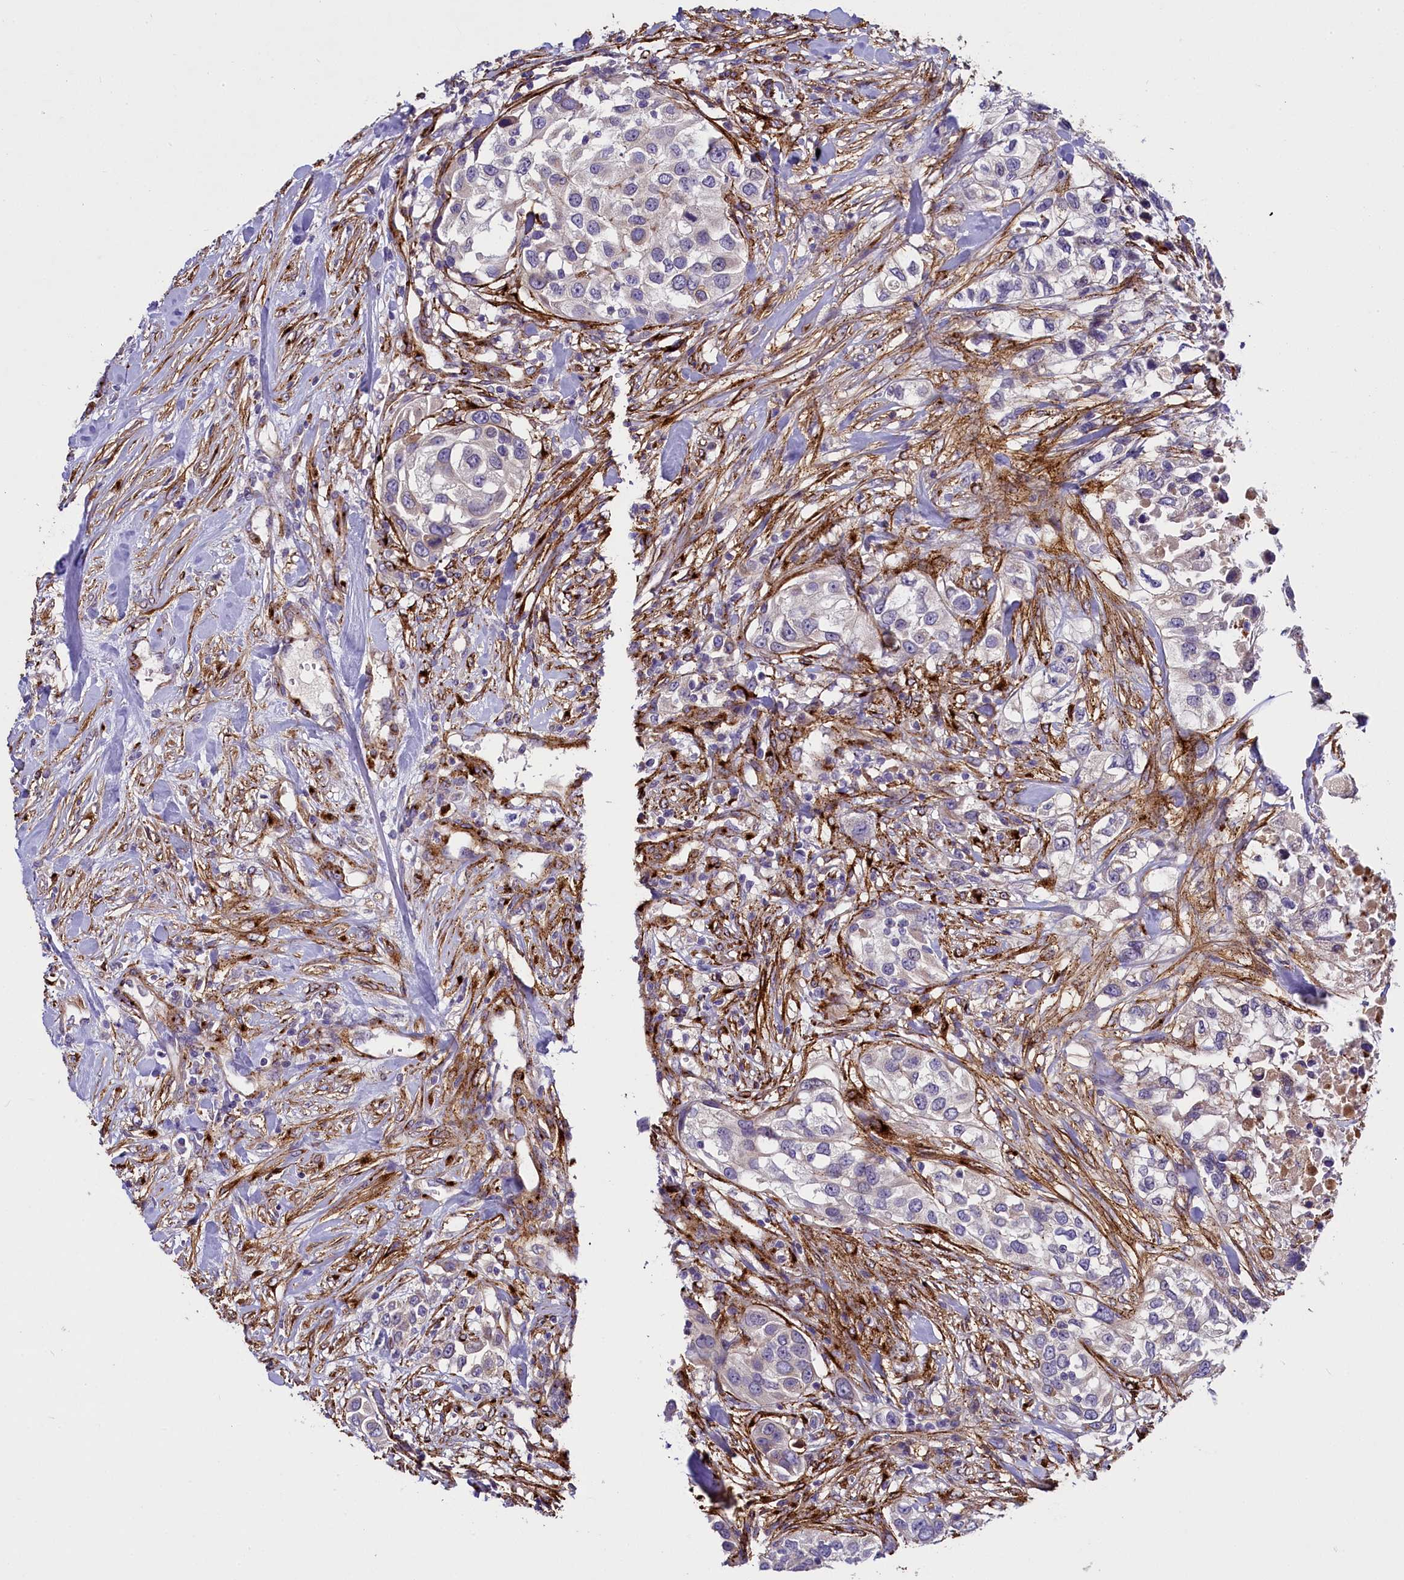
{"staining": {"intensity": "weak", "quantity": "<25%", "location": "cytoplasmic/membranous"}, "tissue": "urothelial cancer", "cell_type": "Tumor cells", "image_type": "cancer", "snomed": [{"axis": "morphology", "description": "Urothelial carcinoma, High grade"}, {"axis": "topography", "description": "Urinary bladder"}], "caption": "This is an immunohistochemistry (IHC) micrograph of high-grade urothelial carcinoma. There is no positivity in tumor cells.", "gene": "MRC2", "patient": {"sex": "female", "age": 80}}